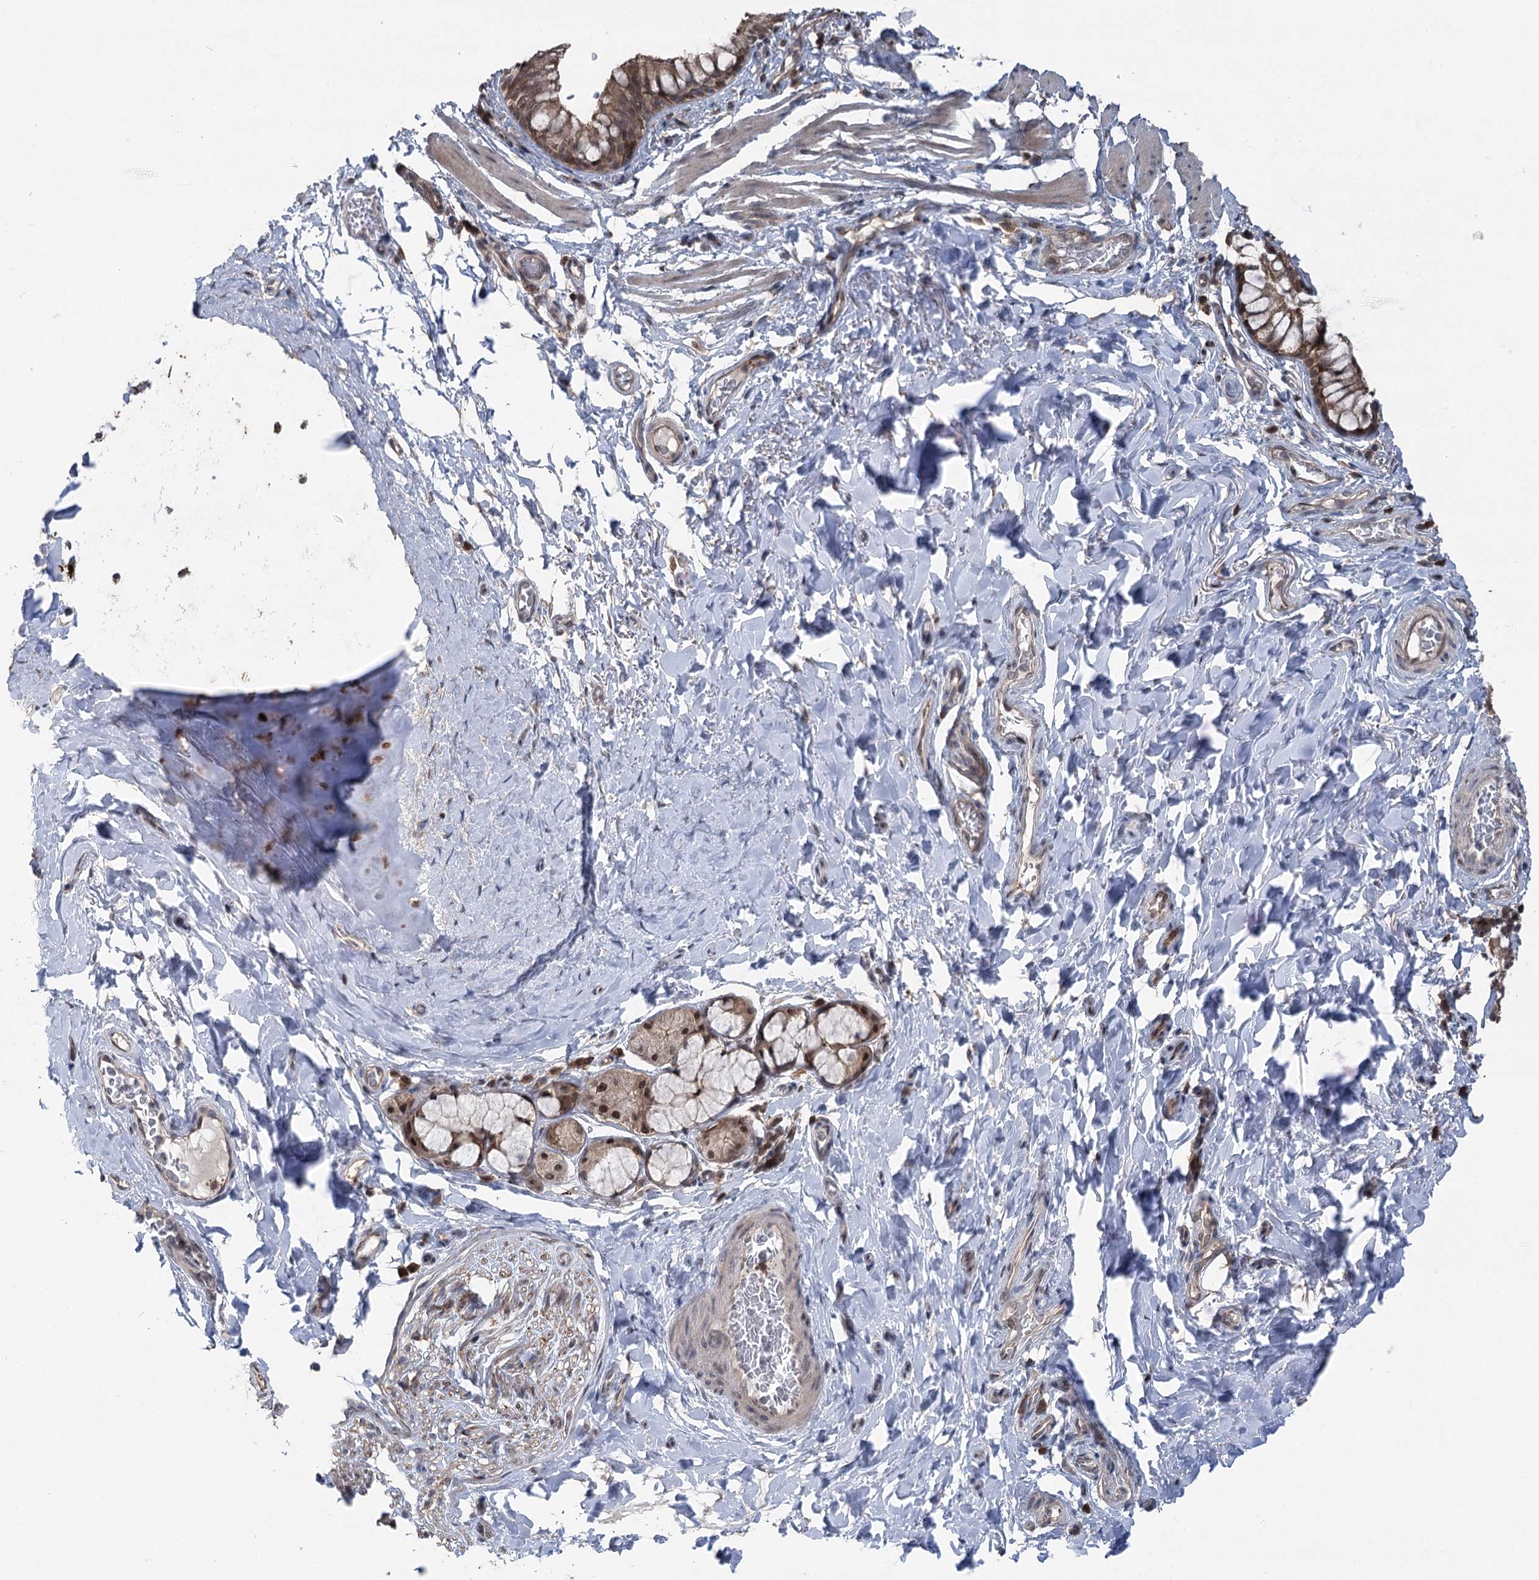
{"staining": {"intensity": "moderate", "quantity": ">75%", "location": "cytoplasmic/membranous"}, "tissue": "bronchus", "cell_type": "Respiratory epithelial cells", "image_type": "normal", "snomed": [{"axis": "morphology", "description": "Normal tissue, NOS"}, {"axis": "topography", "description": "Cartilage tissue"}, {"axis": "topography", "description": "Bronchus"}], "caption": "Immunohistochemical staining of benign bronchus displays >75% levels of moderate cytoplasmic/membranous protein expression in approximately >75% of respiratory epithelial cells.", "gene": "CCSER2", "patient": {"sex": "female", "age": 36}}